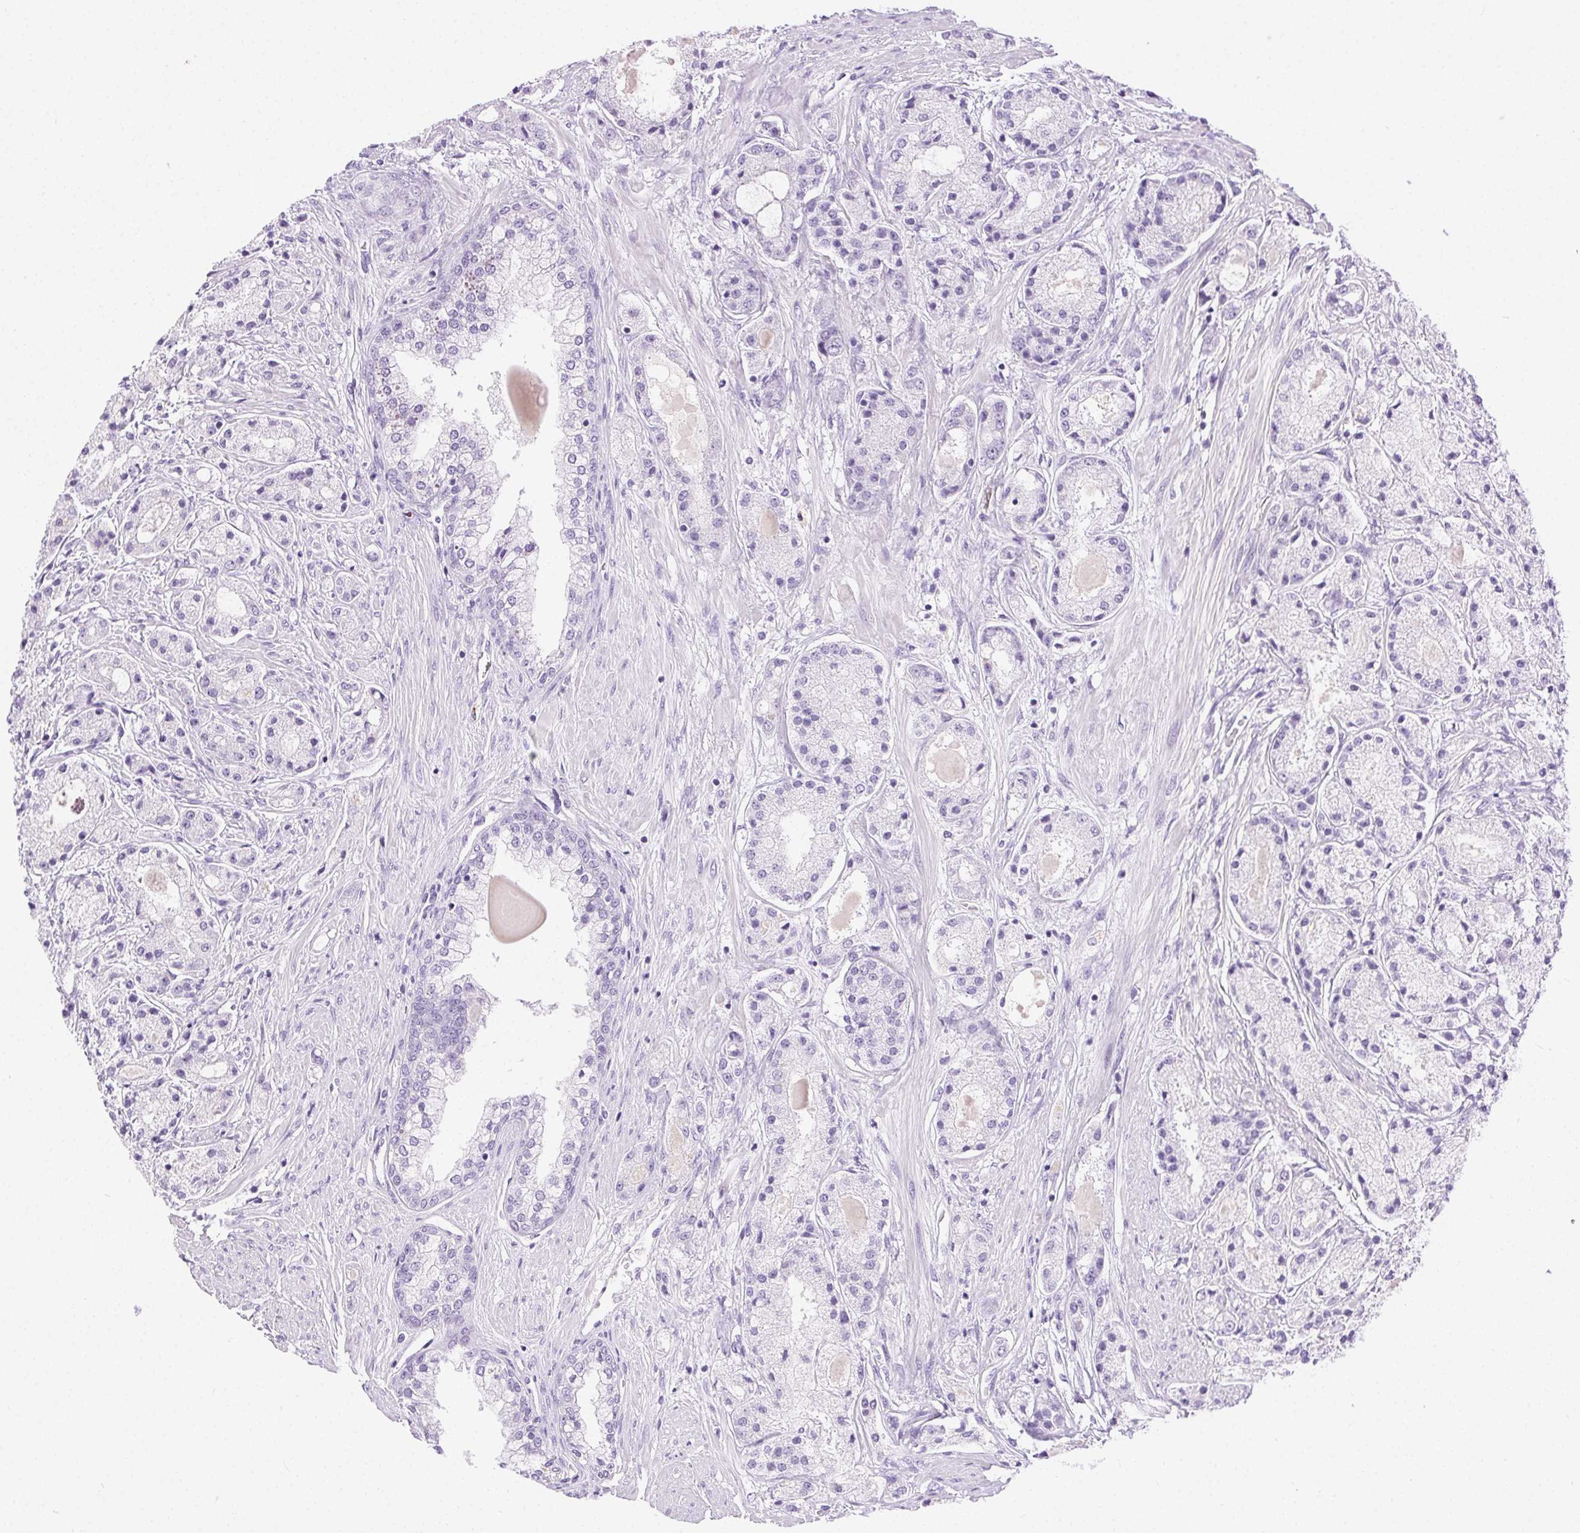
{"staining": {"intensity": "negative", "quantity": "none", "location": "none"}, "tissue": "prostate cancer", "cell_type": "Tumor cells", "image_type": "cancer", "snomed": [{"axis": "morphology", "description": "Adenocarcinoma, High grade"}, {"axis": "topography", "description": "Prostate"}], "caption": "DAB (3,3'-diaminobenzidine) immunohistochemical staining of human prostate cancer exhibits no significant staining in tumor cells. The staining was performed using DAB (3,3'-diaminobenzidine) to visualize the protein expression in brown, while the nuclei were stained in blue with hematoxylin (Magnification: 20x).", "gene": "C20orf85", "patient": {"sex": "male", "age": 67}}